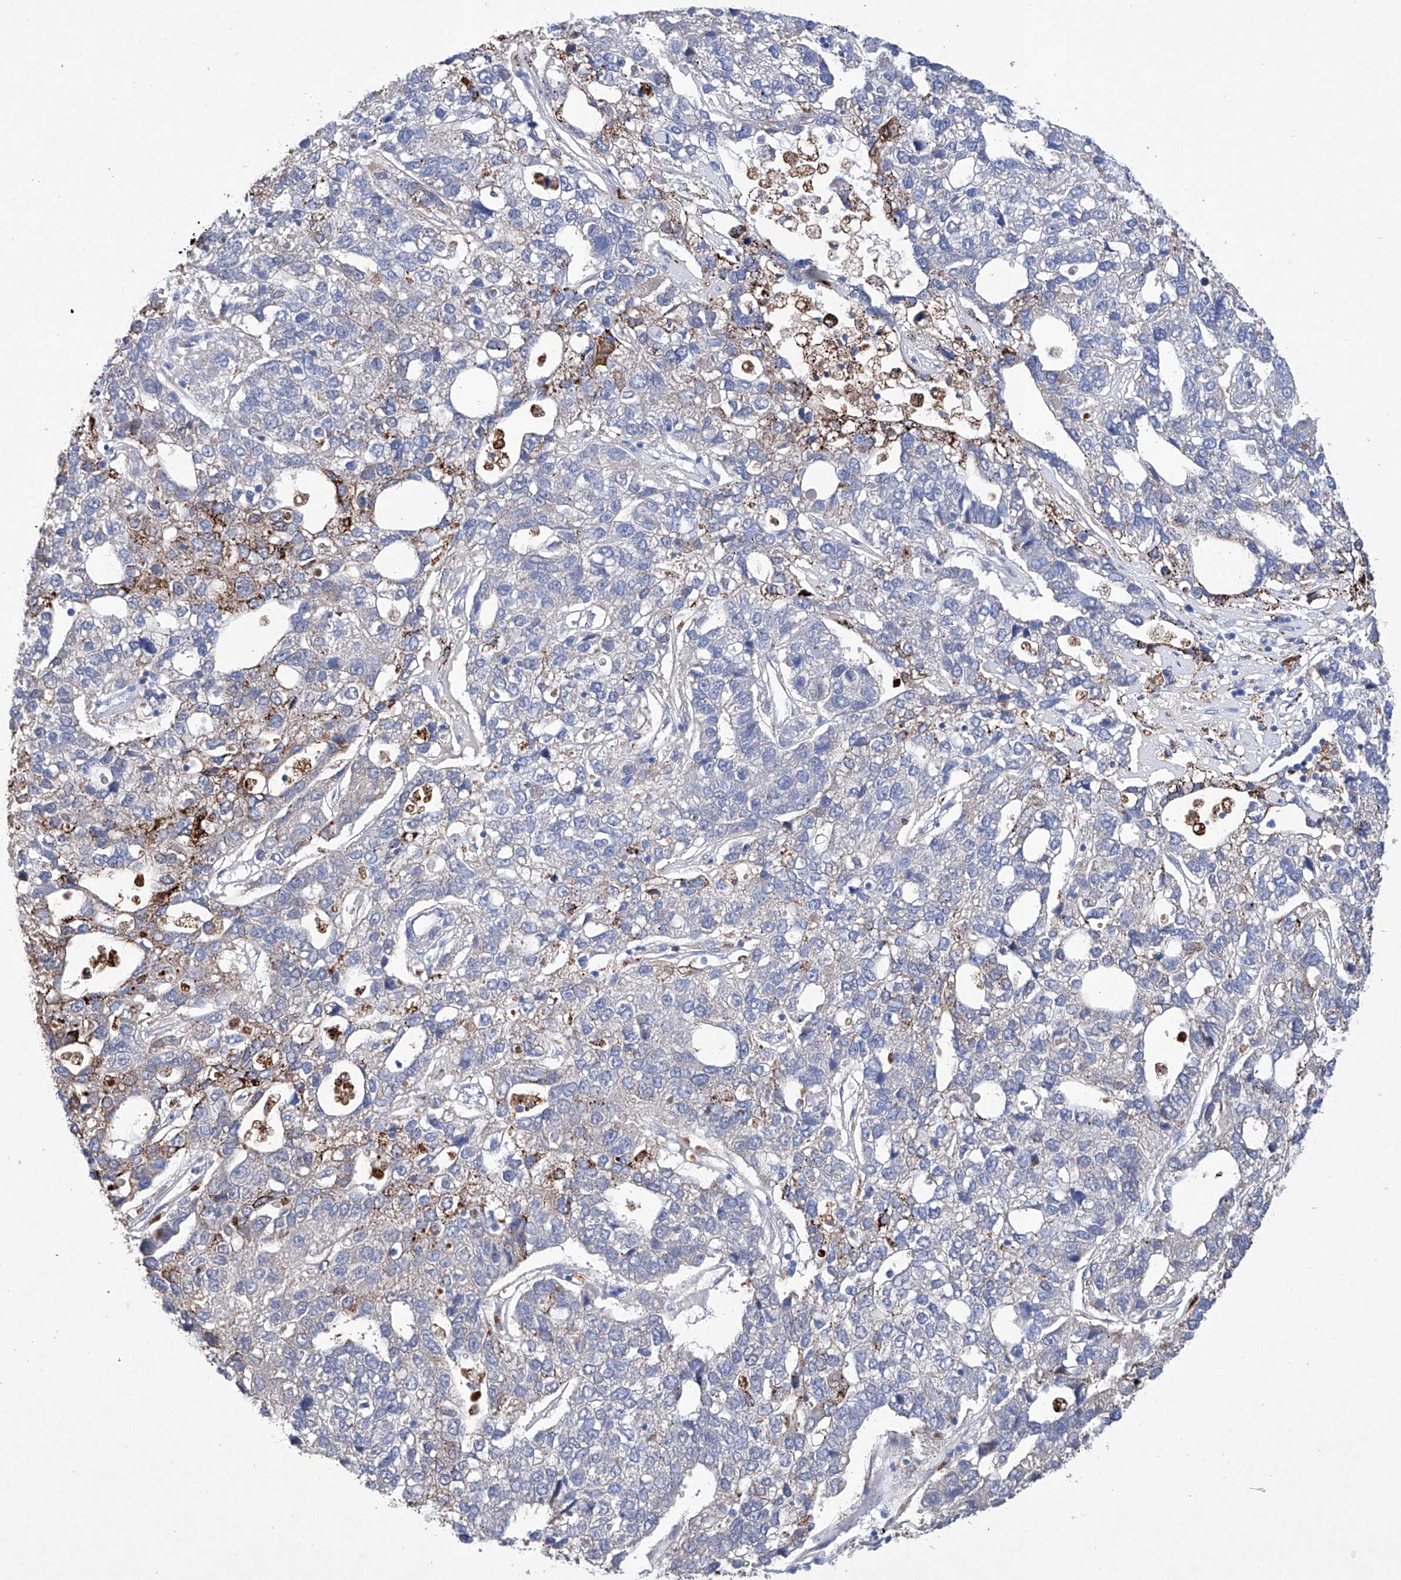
{"staining": {"intensity": "weak", "quantity": "<25%", "location": "cytoplasmic/membranous"}, "tissue": "pancreatic cancer", "cell_type": "Tumor cells", "image_type": "cancer", "snomed": [{"axis": "morphology", "description": "Adenocarcinoma, NOS"}, {"axis": "topography", "description": "Pancreas"}], "caption": "Tumor cells are negative for brown protein staining in pancreatic cancer.", "gene": "NRROS", "patient": {"sex": "female", "age": 61}}